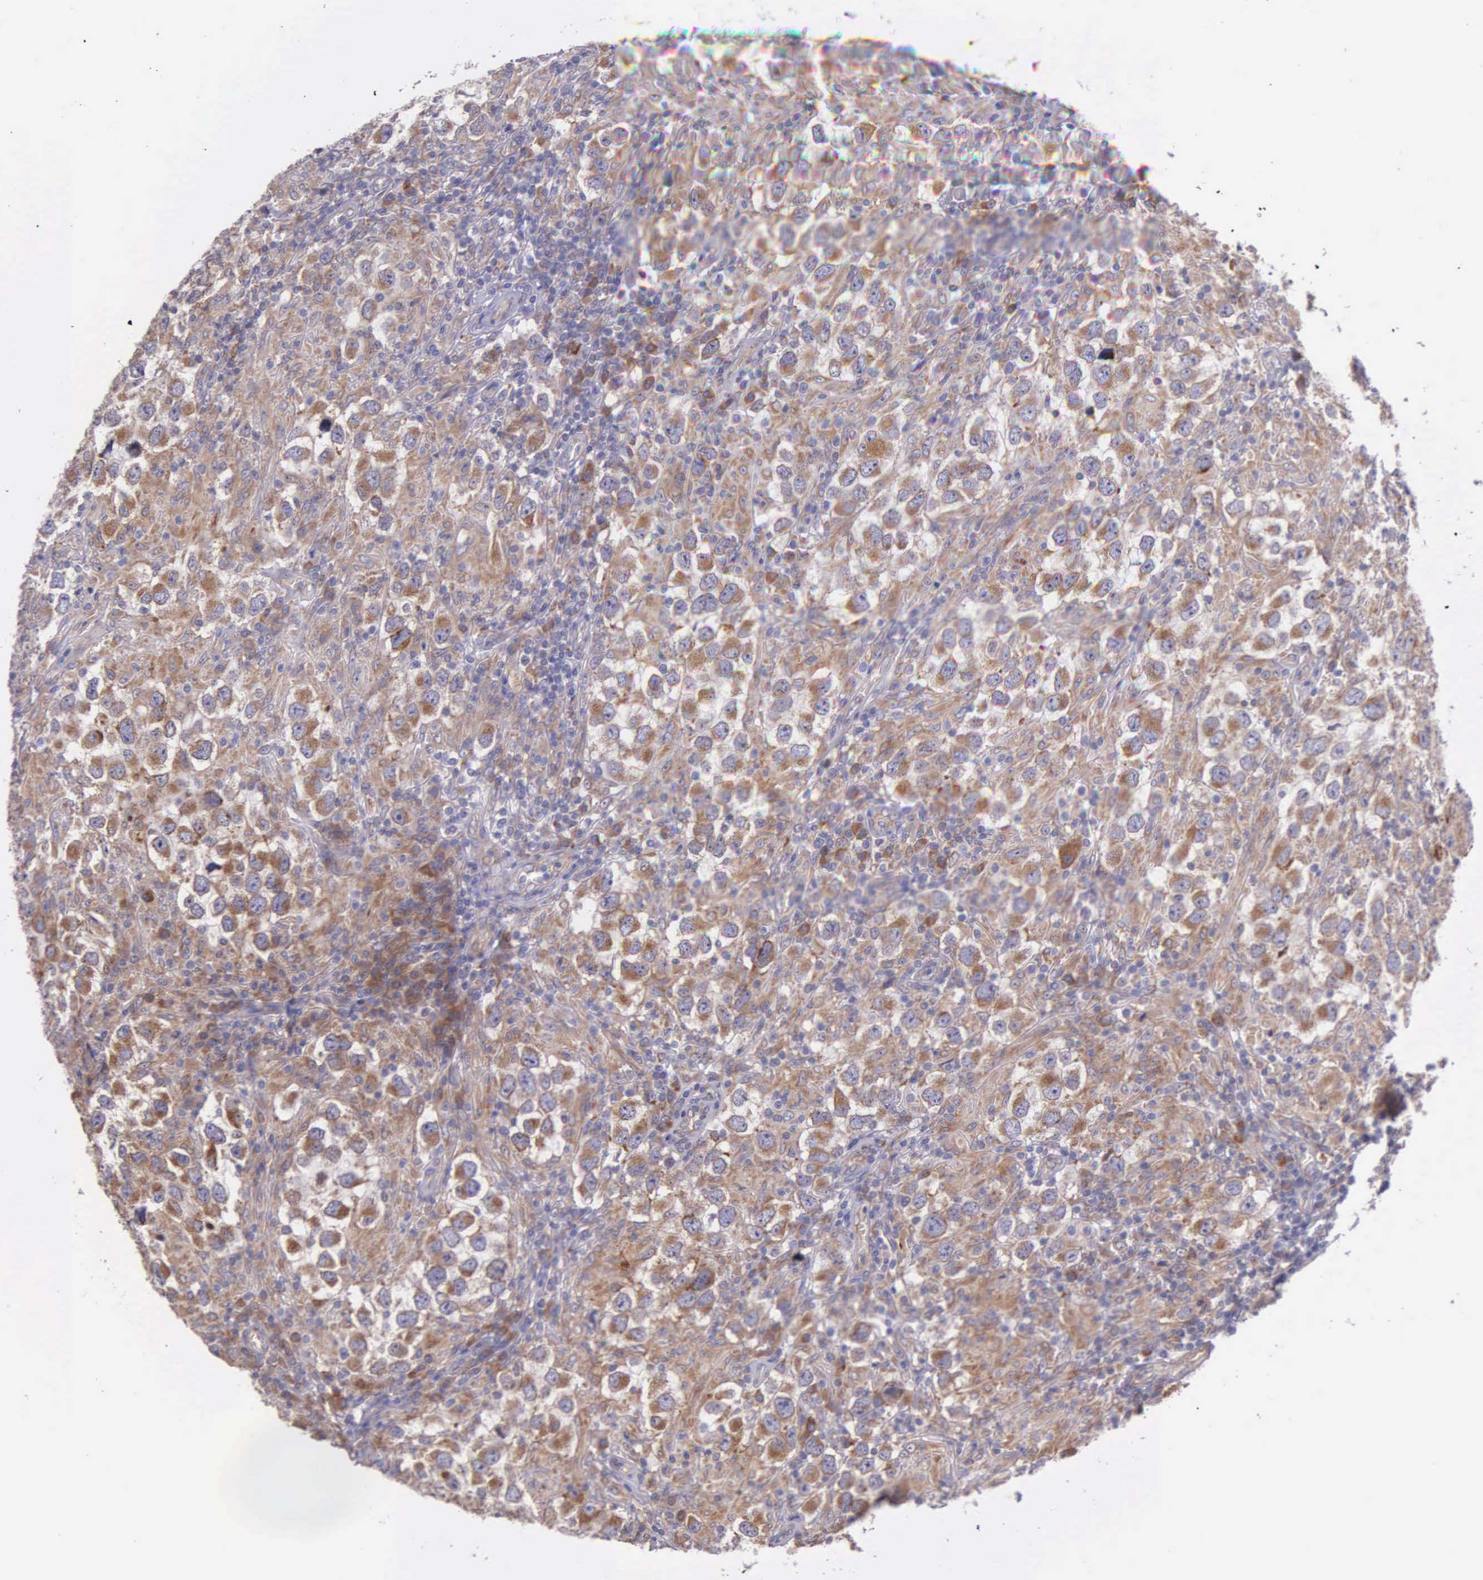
{"staining": {"intensity": "moderate", "quantity": ">75%", "location": "cytoplasmic/membranous"}, "tissue": "testis cancer", "cell_type": "Tumor cells", "image_type": "cancer", "snomed": [{"axis": "morphology", "description": "Carcinoma, Embryonal, NOS"}, {"axis": "topography", "description": "Testis"}], "caption": "Immunohistochemical staining of human embryonal carcinoma (testis) shows moderate cytoplasmic/membranous protein positivity in about >75% of tumor cells.", "gene": "NSDHL", "patient": {"sex": "male", "age": 21}}